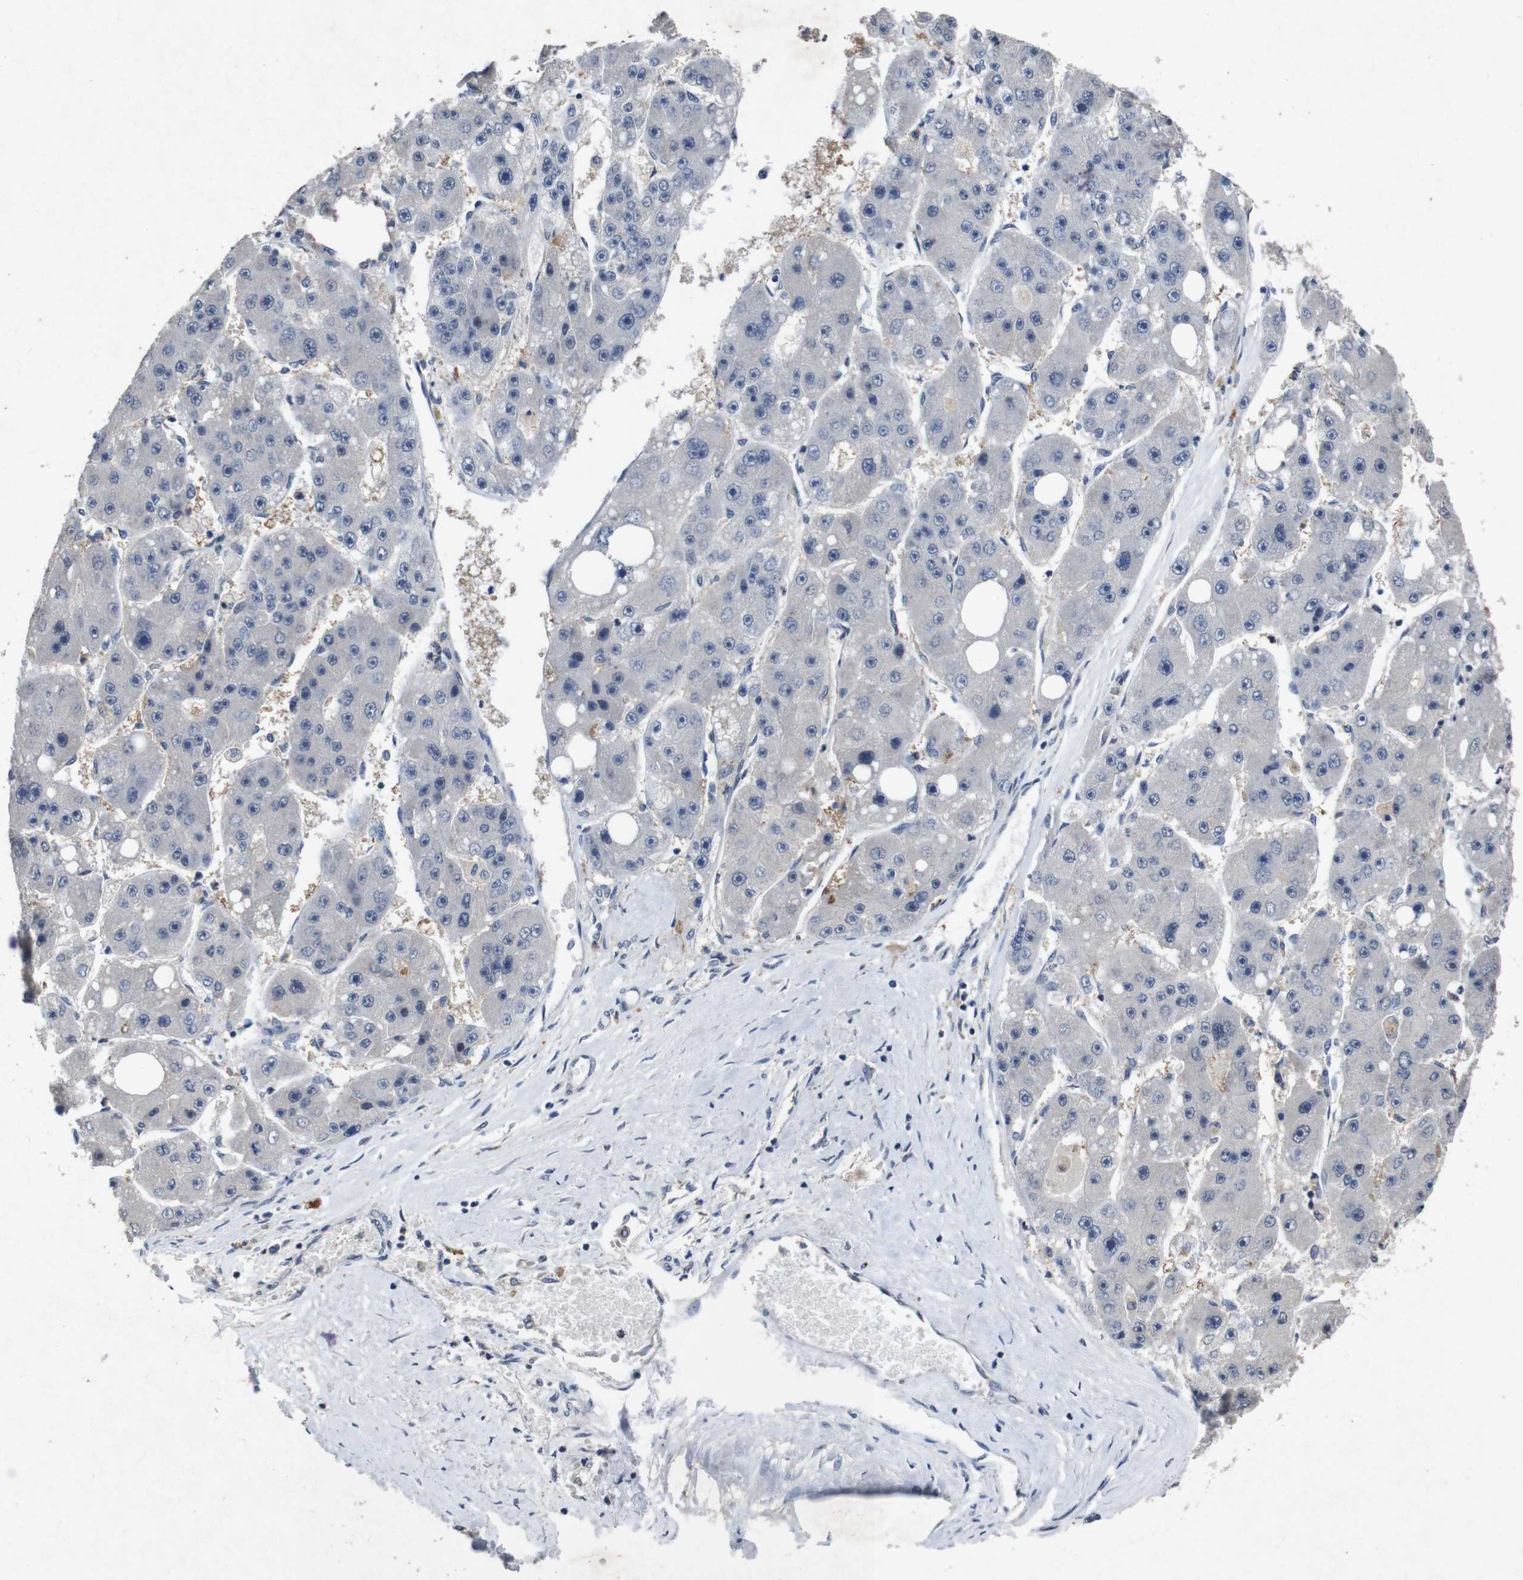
{"staining": {"intensity": "negative", "quantity": "none", "location": "none"}, "tissue": "liver cancer", "cell_type": "Tumor cells", "image_type": "cancer", "snomed": [{"axis": "morphology", "description": "Carcinoma, Hepatocellular, NOS"}, {"axis": "topography", "description": "Liver"}], "caption": "This is an IHC histopathology image of human hepatocellular carcinoma (liver). There is no expression in tumor cells.", "gene": "AKT3", "patient": {"sex": "female", "age": 61}}